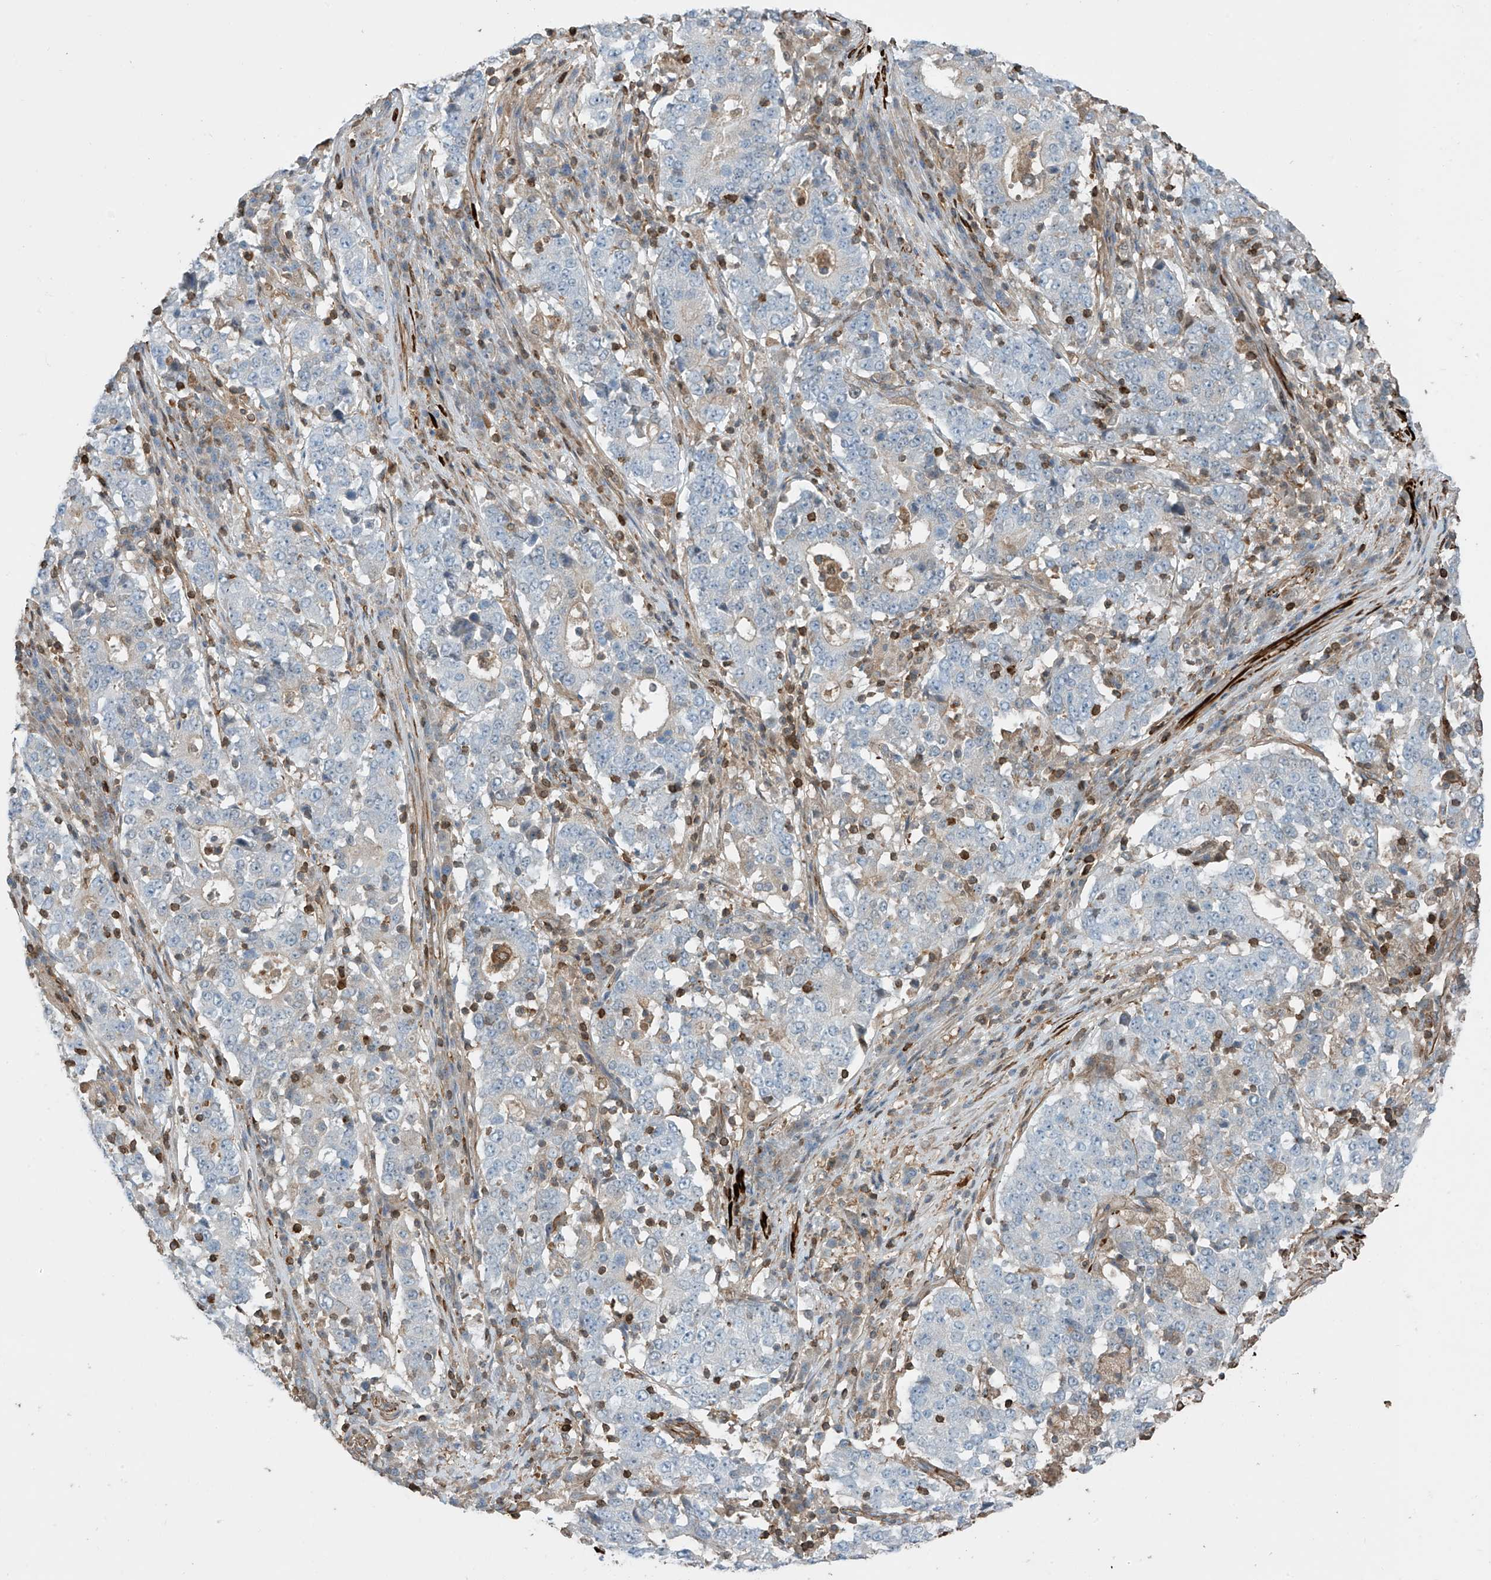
{"staining": {"intensity": "negative", "quantity": "none", "location": "none"}, "tissue": "stomach cancer", "cell_type": "Tumor cells", "image_type": "cancer", "snomed": [{"axis": "morphology", "description": "Adenocarcinoma, NOS"}, {"axis": "topography", "description": "Stomach"}], "caption": "Immunohistochemistry (IHC) histopathology image of stomach cancer (adenocarcinoma) stained for a protein (brown), which shows no expression in tumor cells. (IHC, brightfield microscopy, high magnification).", "gene": "SH3BGRL3", "patient": {"sex": "male", "age": 59}}